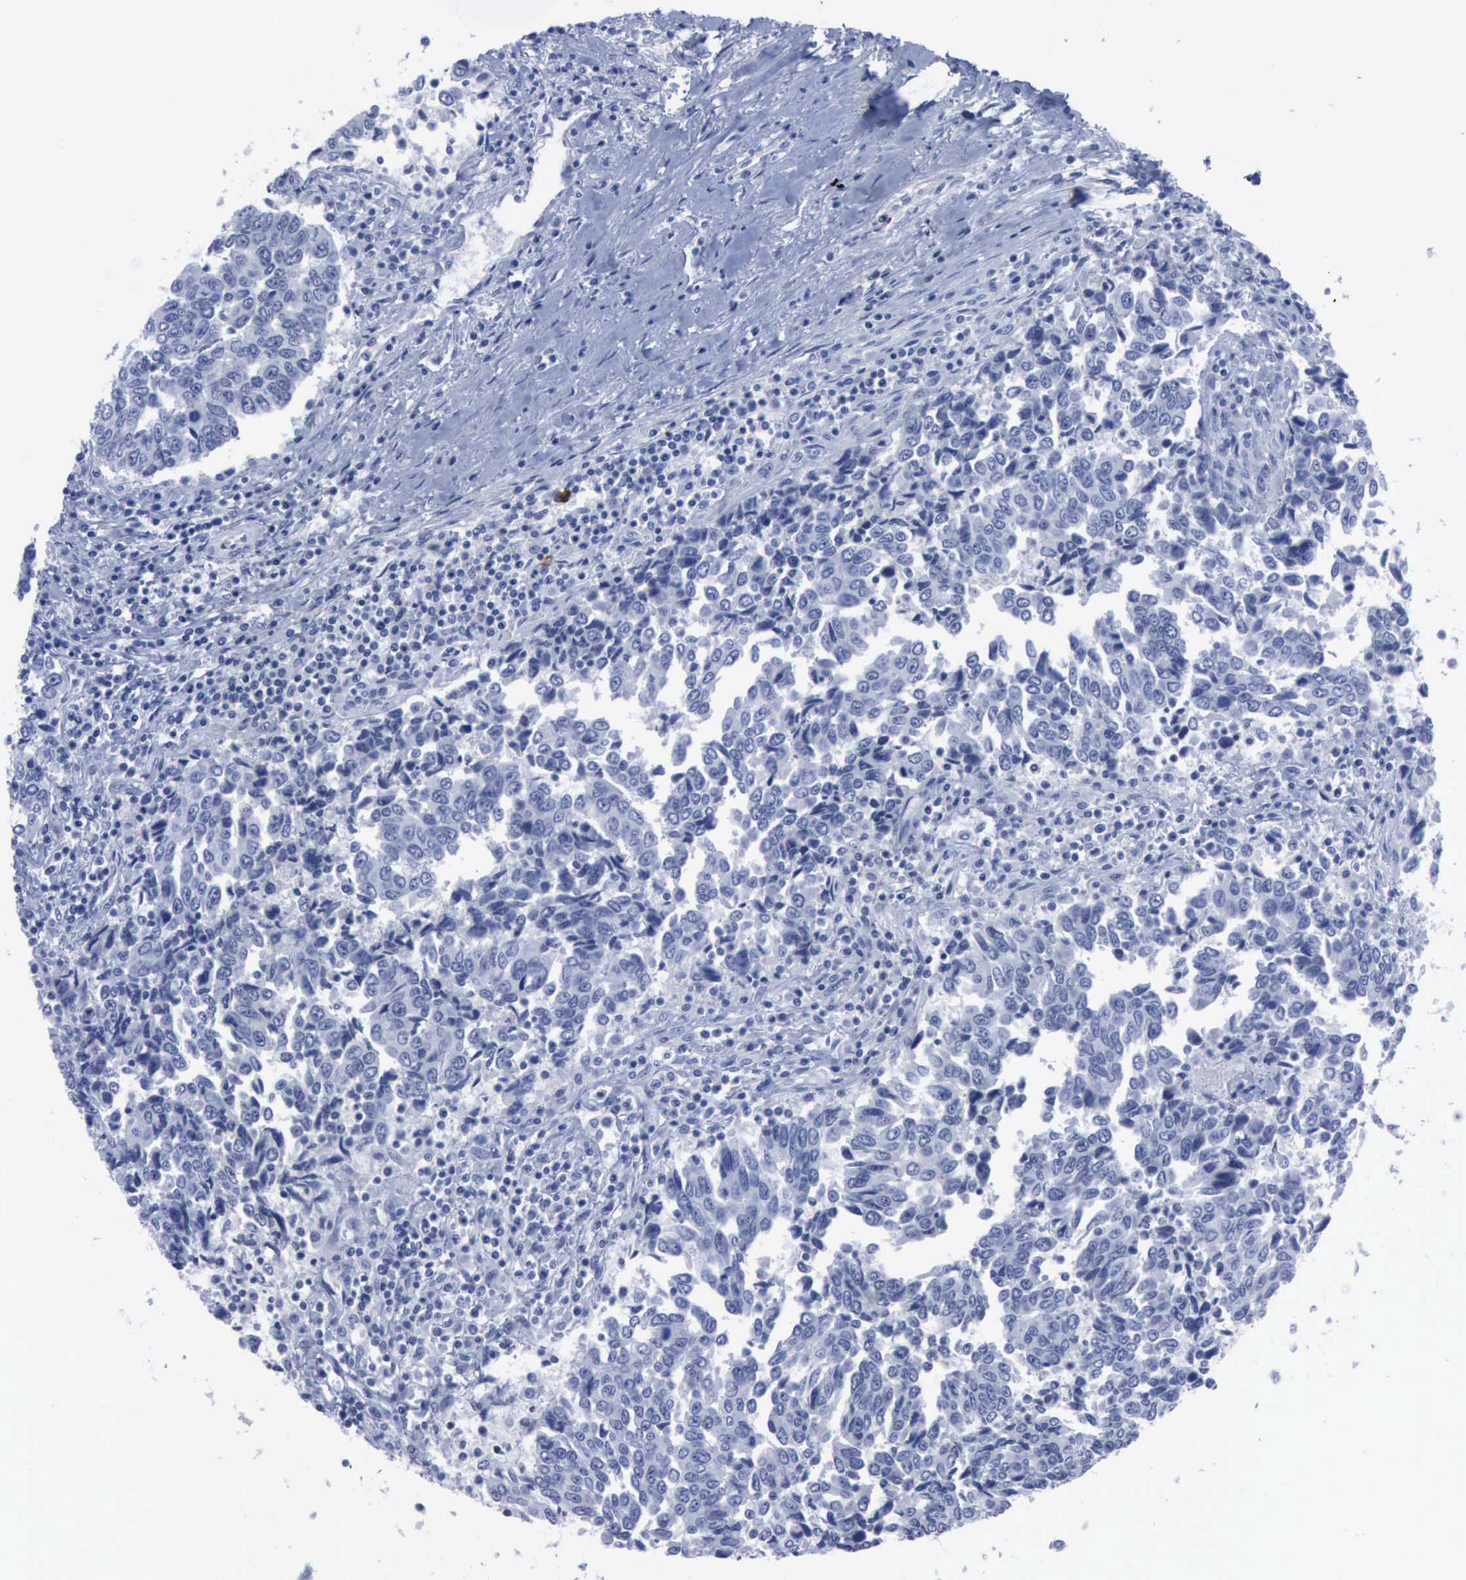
{"staining": {"intensity": "negative", "quantity": "none", "location": "none"}, "tissue": "urothelial cancer", "cell_type": "Tumor cells", "image_type": "cancer", "snomed": [{"axis": "morphology", "description": "Urothelial carcinoma, High grade"}, {"axis": "topography", "description": "Urinary bladder"}], "caption": "This is an IHC micrograph of human urothelial cancer. There is no positivity in tumor cells.", "gene": "NGFR", "patient": {"sex": "male", "age": 86}}